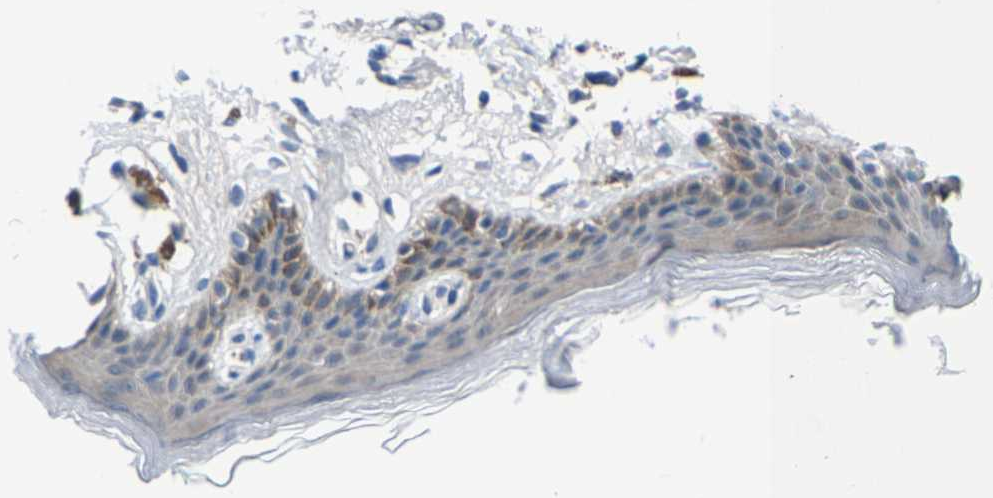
{"staining": {"intensity": "weak", "quantity": "<25%", "location": "cytoplasmic/membranous"}, "tissue": "skin", "cell_type": "Epidermal cells", "image_type": "normal", "snomed": [{"axis": "morphology", "description": "Normal tissue, NOS"}, {"axis": "topography", "description": "Vulva"}], "caption": "Human skin stained for a protein using IHC shows no staining in epidermal cells.", "gene": "SSH3", "patient": {"sex": "female", "age": 66}}